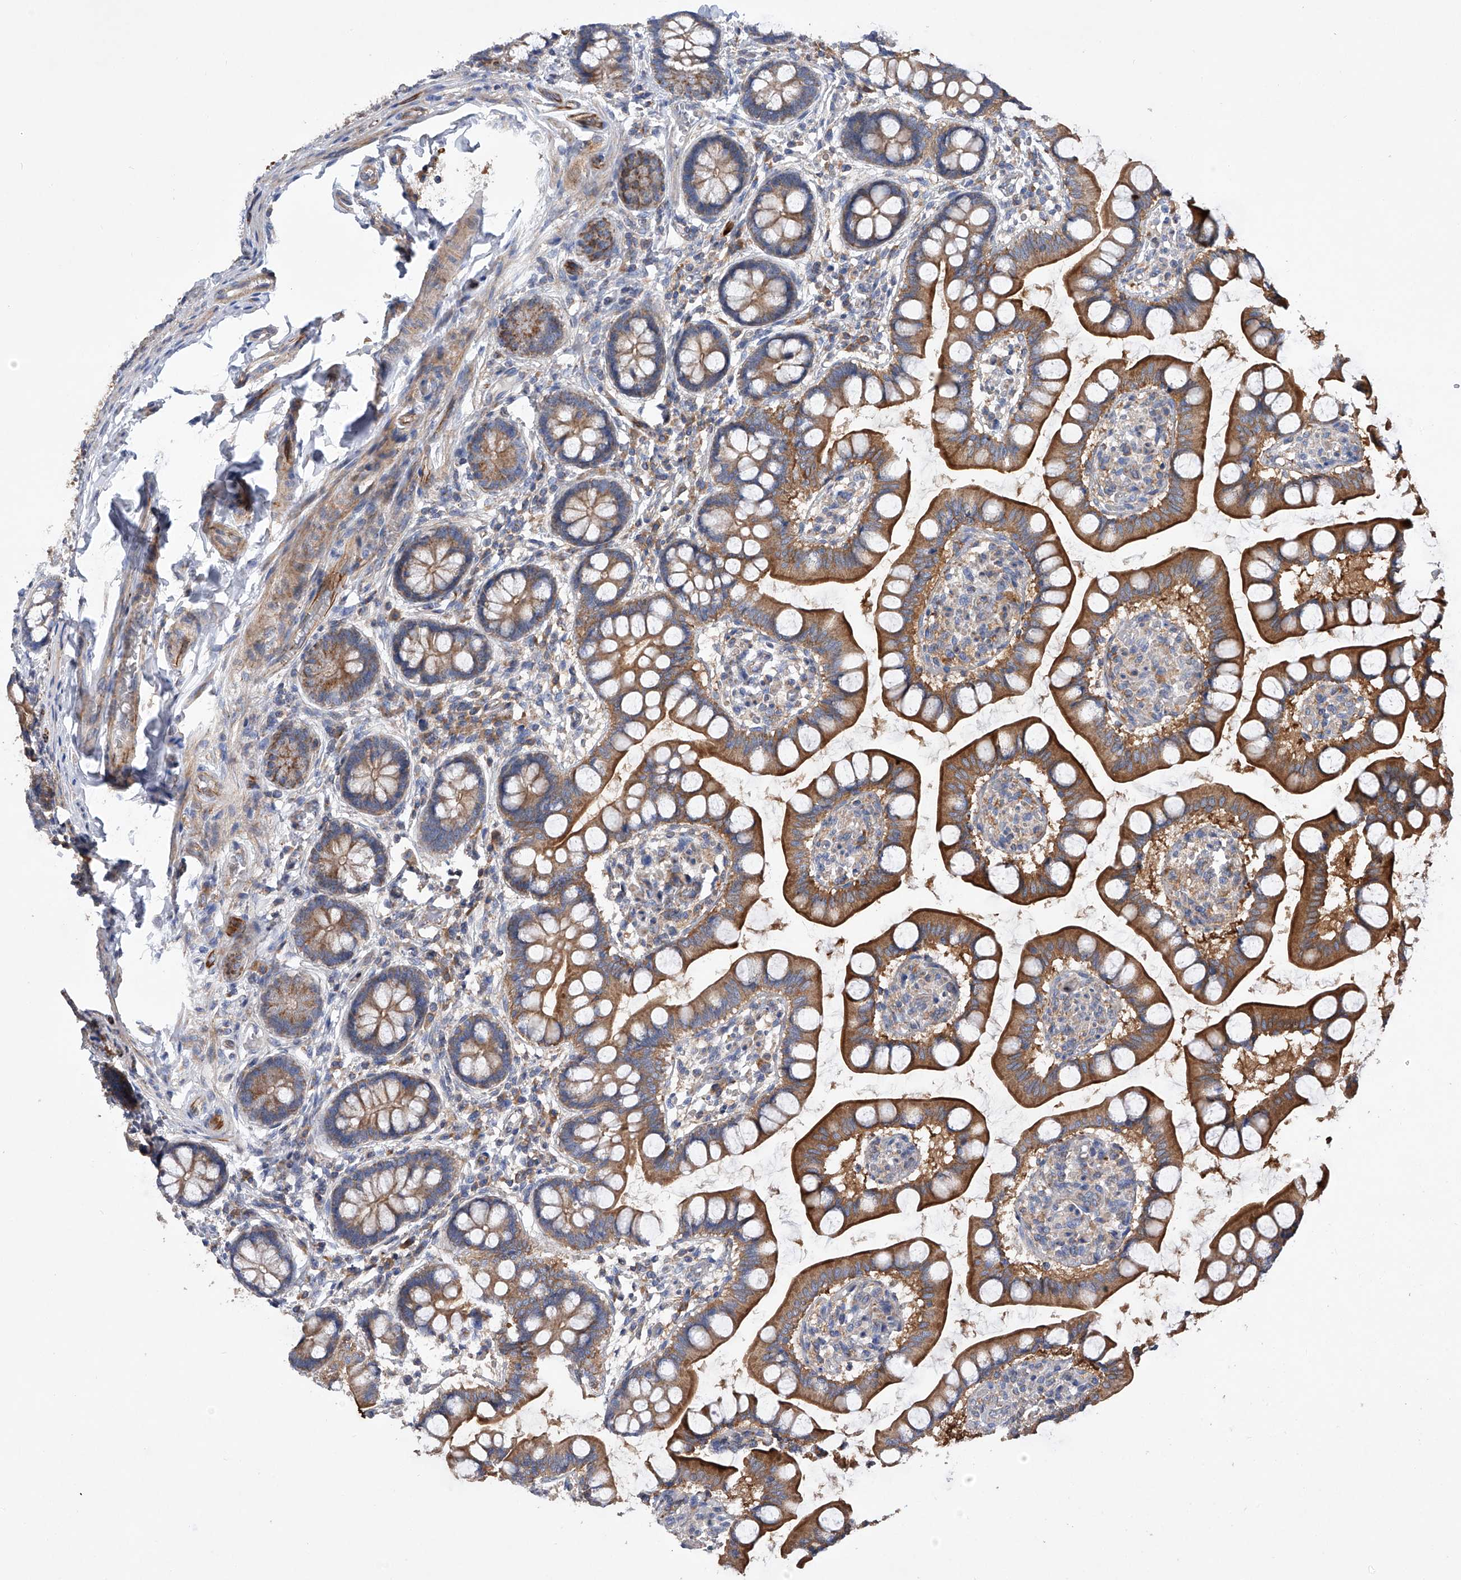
{"staining": {"intensity": "moderate", "quantity": ">75%", "location": "cytoplasmic/membranous"}, "tissue": "small intestine", "cell_type": "Glandular cells", "image_type": "normal", "snomed": [{"axis": "morphology", "description": "Normal tissue, NOS"}, {"axis": "topography", "description": "Small intestine"}], "caption": "About >75% of glandular cells in unremarkable human small intestine demonstrate moderate cytoplasmic/membranous protein expression as visualized by brown immunohistochemical staining.", "gene": "MLYCD", "patient": {"sex": "male", "age": 52}}